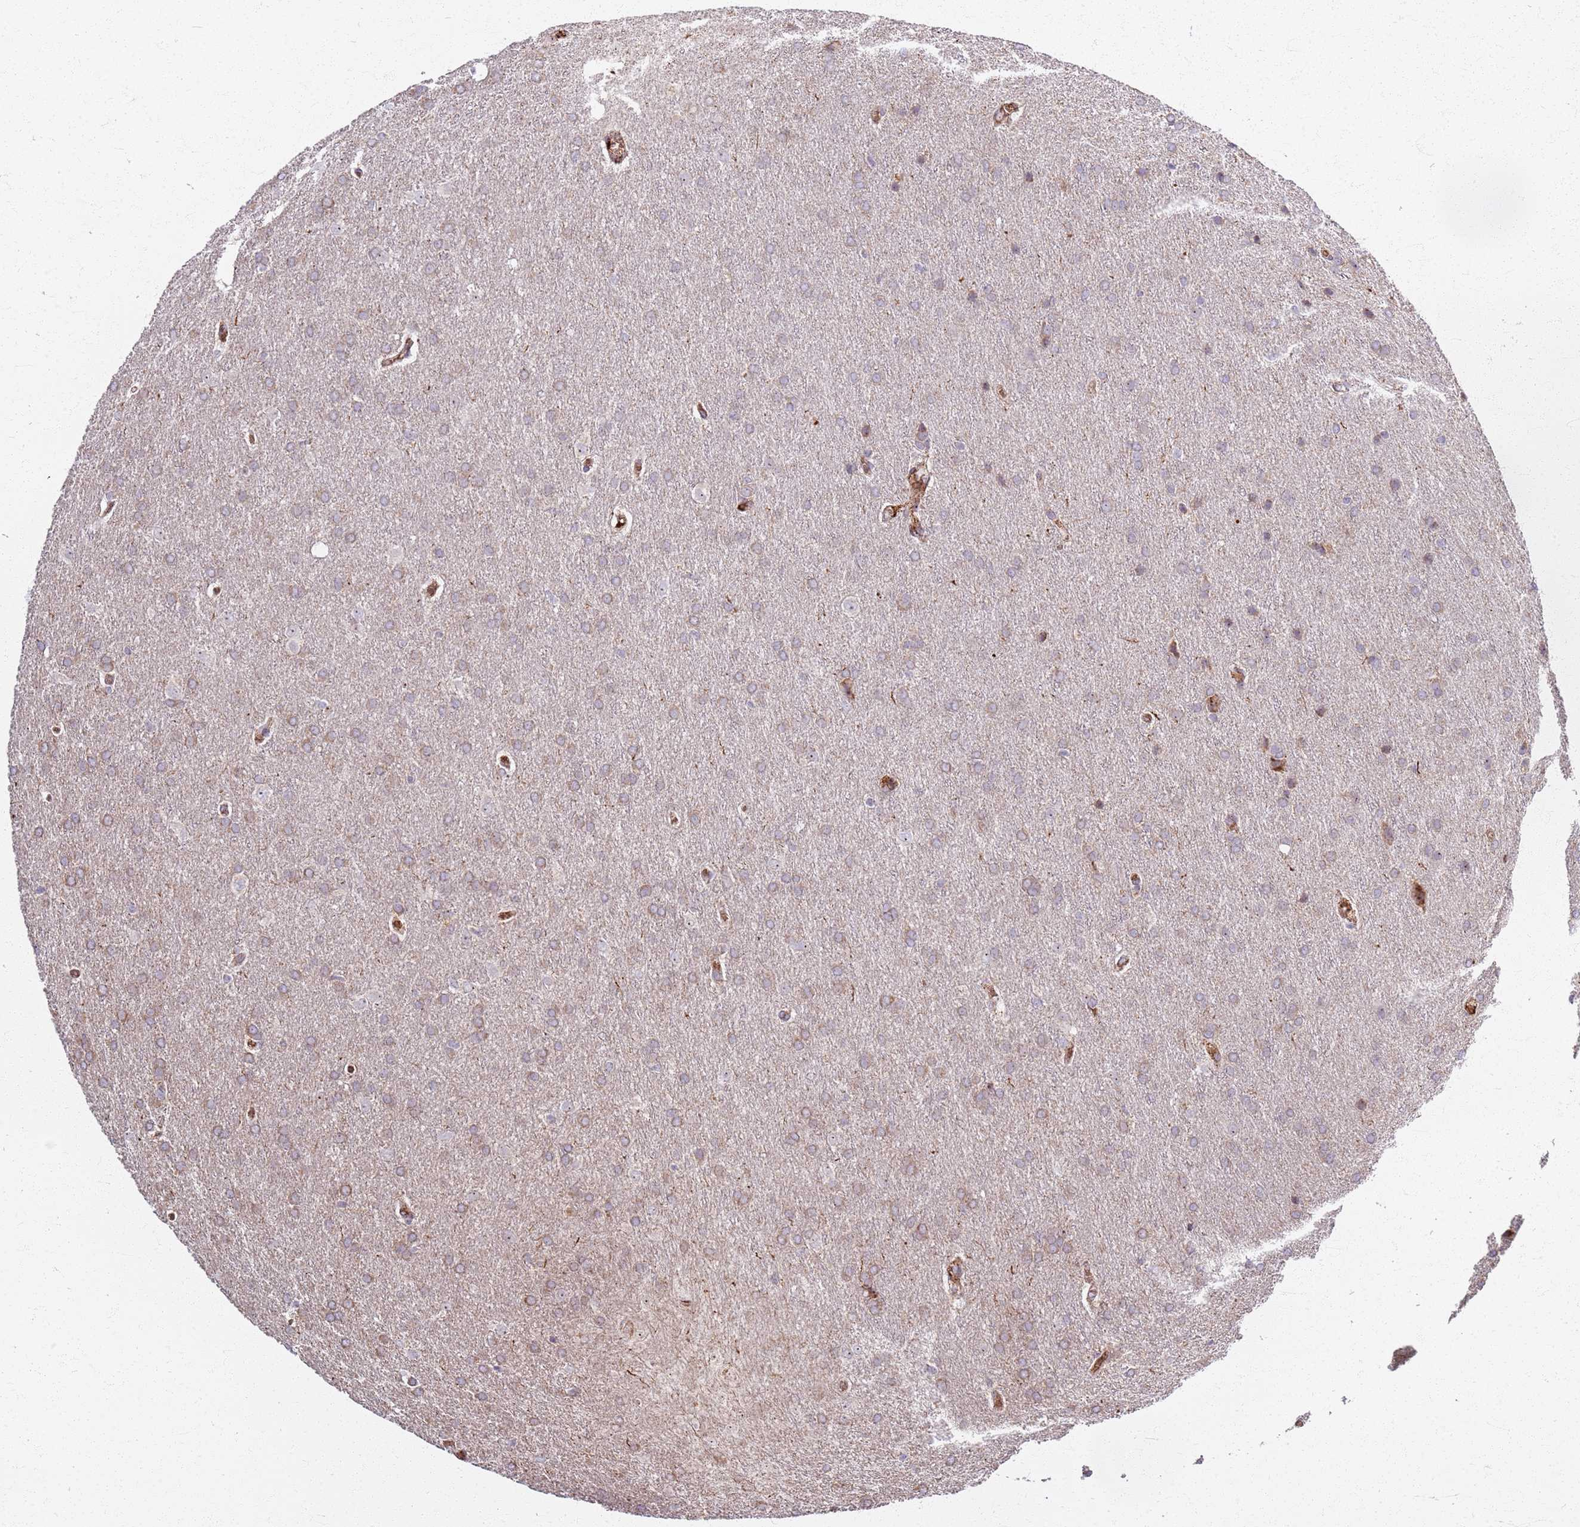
{"staining": {"intensity": "weak", "quantity": ">75%", "location": "cytoplasmic/membranous"}, "tissue": "glioma", "cell_type": "Tumor cells", "image_type": "cancer", "snomed": [{"axis": "morphology", "description": "Glioma, malignant, Low grade"}, {"axis": "topography", "description": "Brain"}], "caption": "High-magnification brightfield microscopy of glioma stained with DAB (brown) and counterstained with hematoxylin (blue). tumor cells exhibit weak cytoplasmic/membranous staining is seen in about>75% of cells.", "gene": "KRI1", "patient": {"sex": "female", "age": 32}}